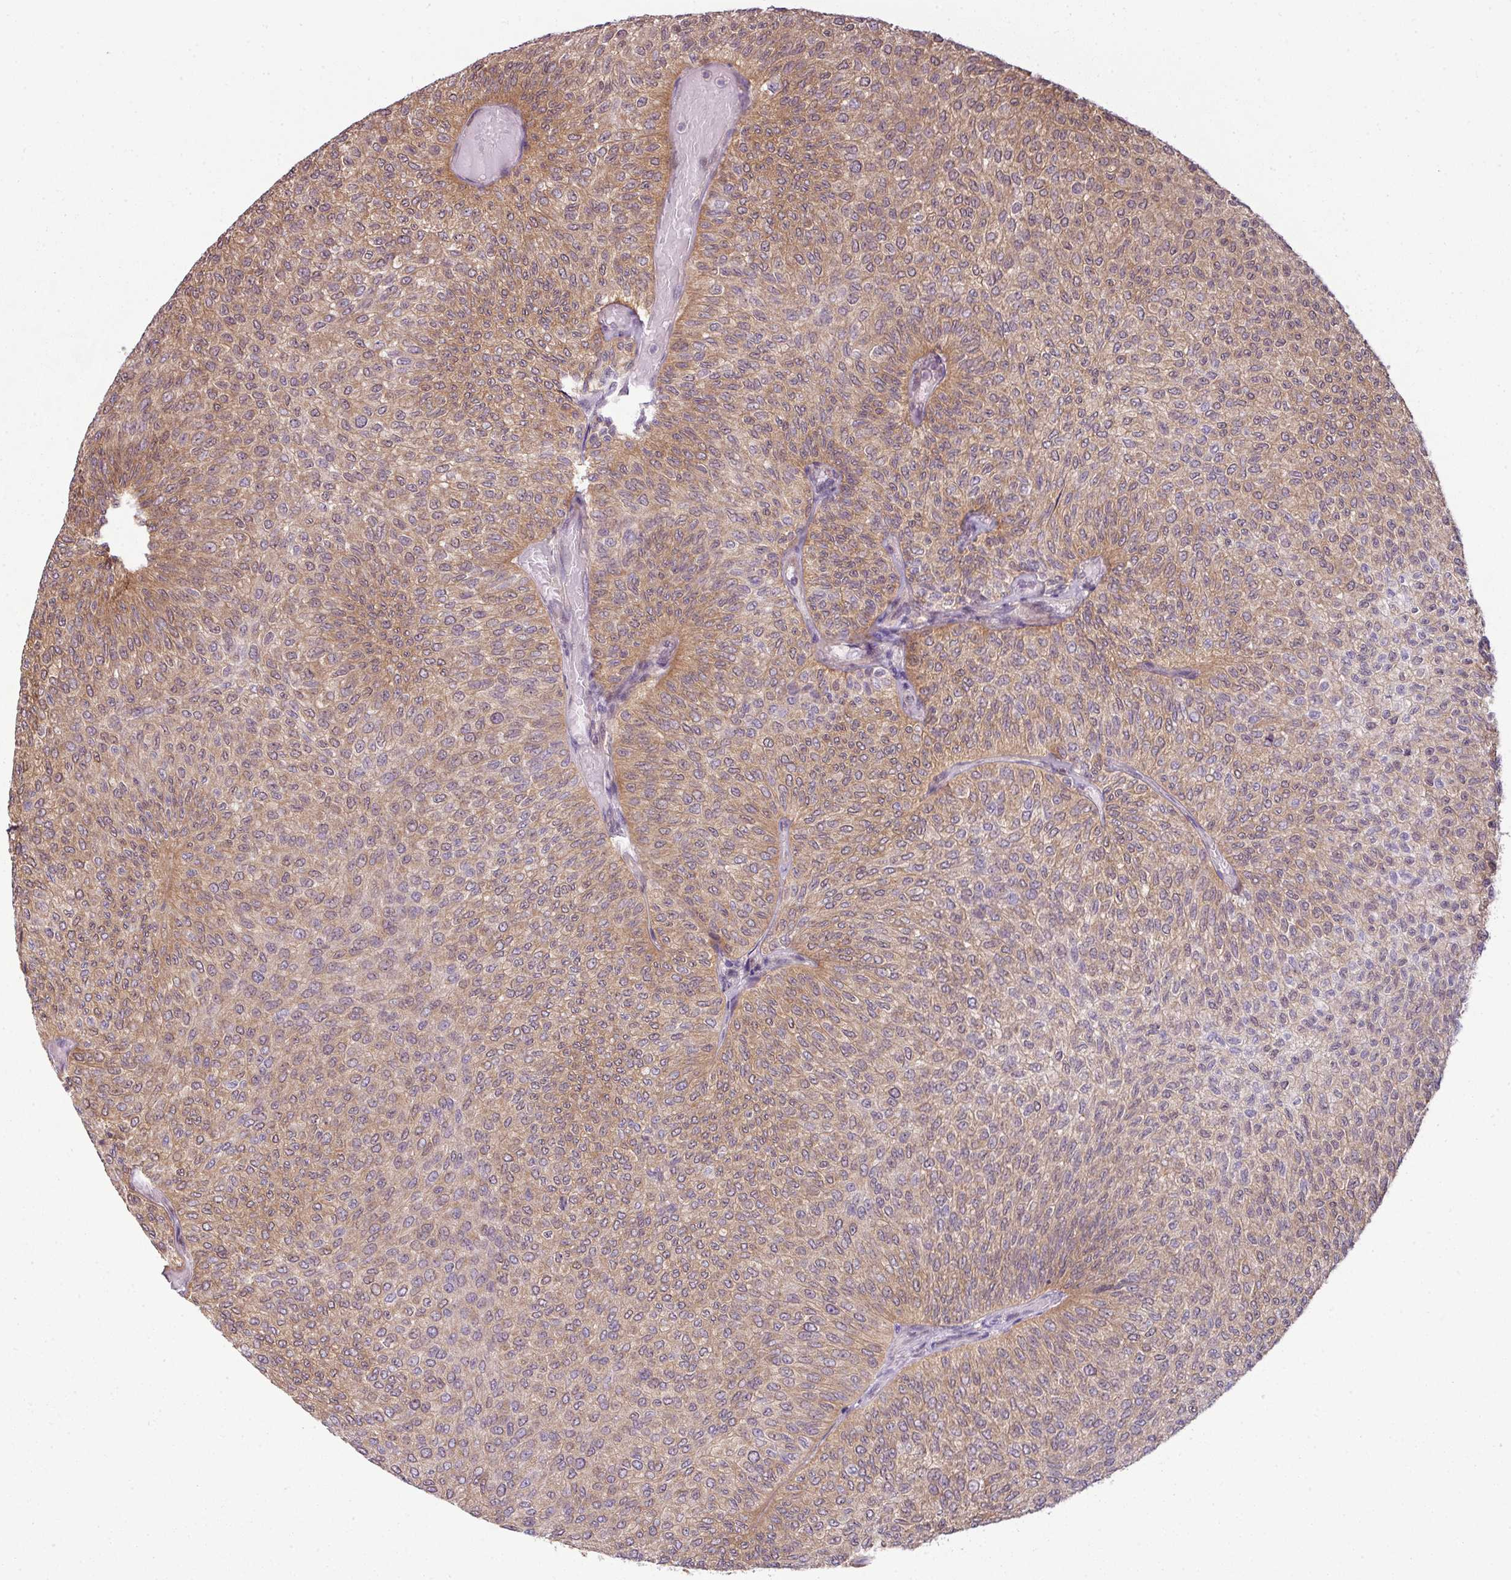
{"staining": {"intensity": "moderate", "quantity": ">75%", "location": "cytoplasmic/membranous"}, "tissue": "urothelial cancer", "cell_type": "Tumor cells", "image_type": "cancer", "snomed": [{"axis": "morphology", "description": "Urothelial carcinoma, Low grade"}, {"axis": "topography", "description": "Urinary bladder"}], "caption": "Protein staining by immunohistochemistry reveals moderate cytoplasmic/membranous positivity in about >75% of tumor cells in low-grade urothelial carcinoma.", "gene": "DERPC", "patient": {"sex": "male", "age": 78}}